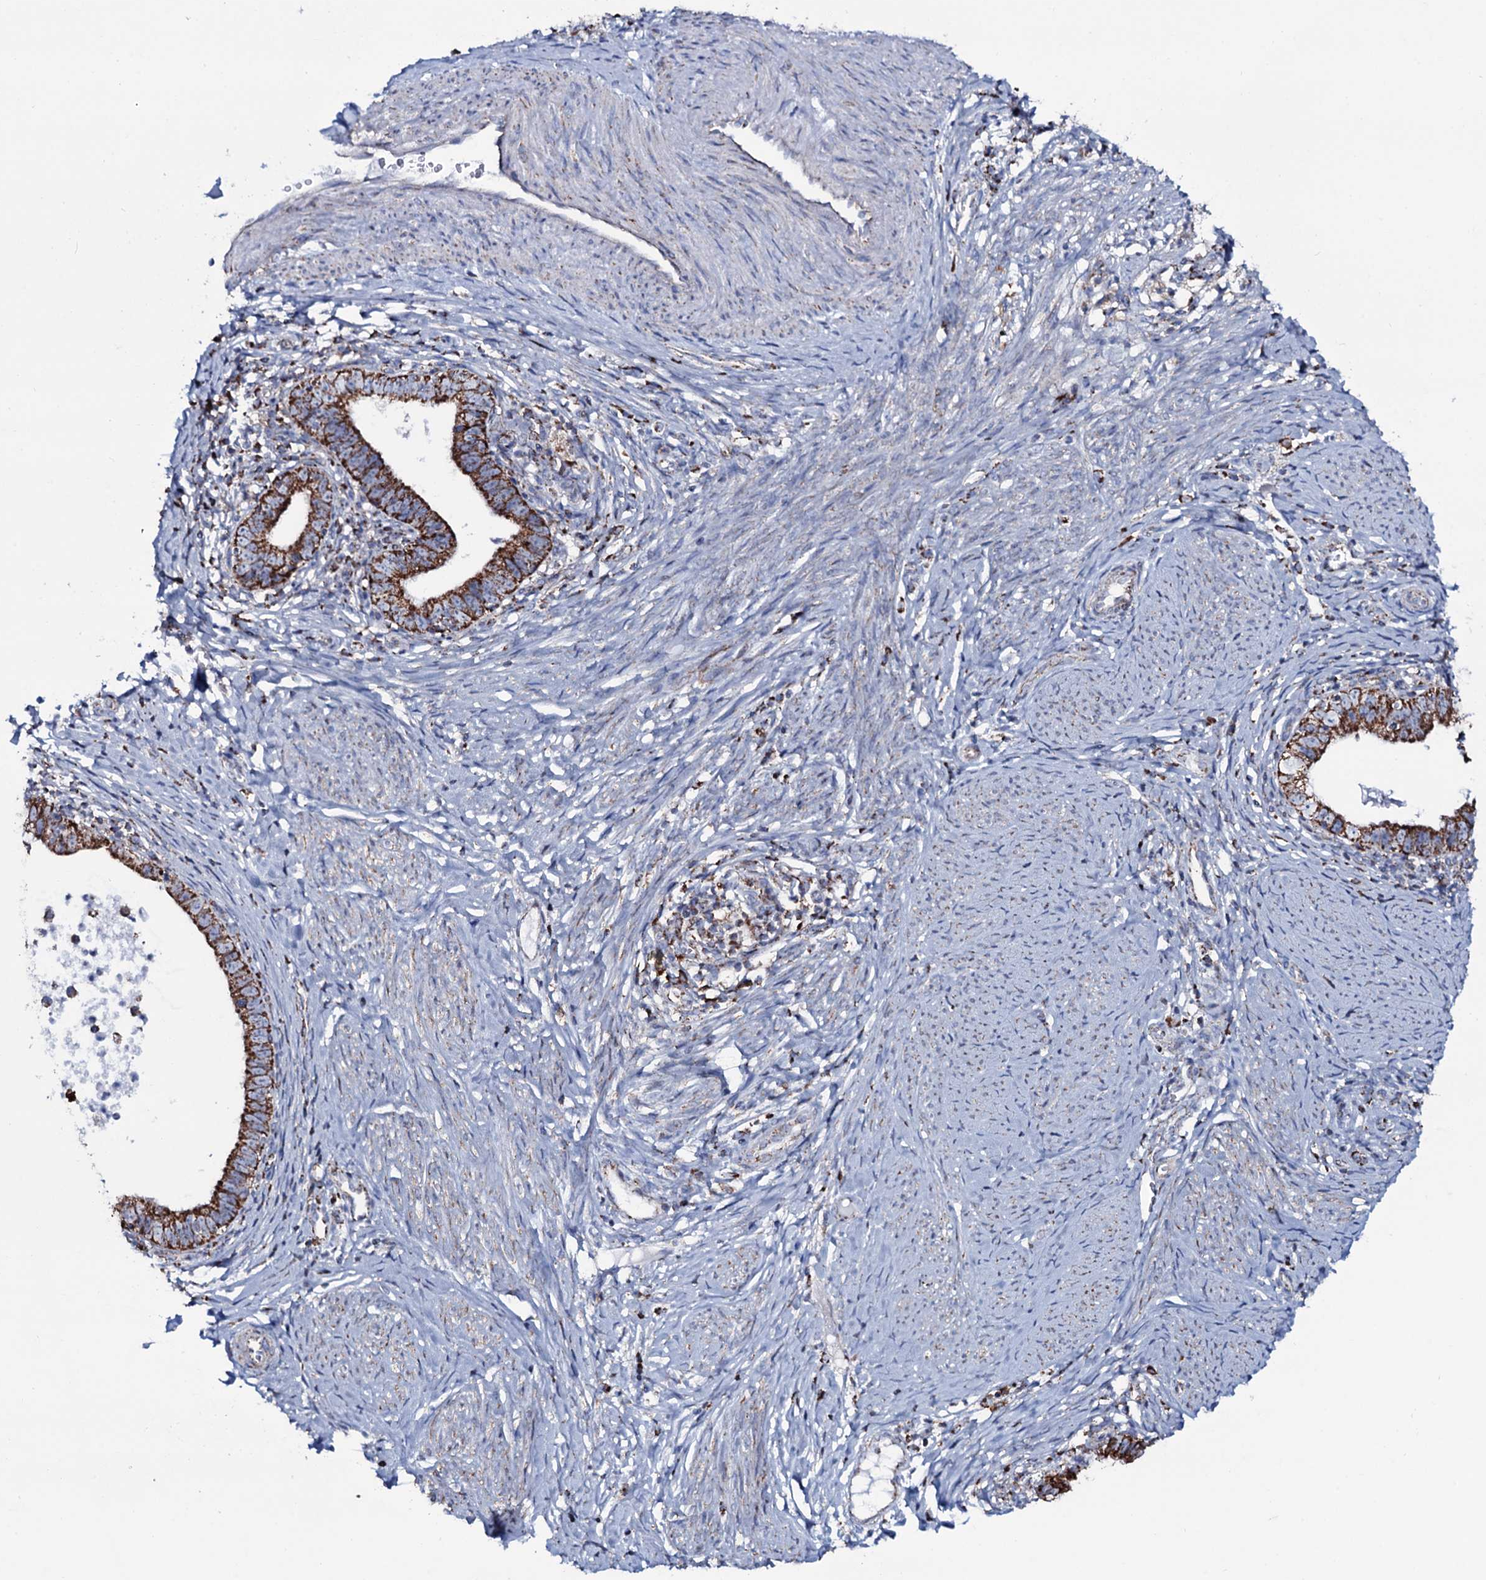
{"staining": {"intensity": "strong", "quantity": ">75%", "location": "cytoplasmic/membranous"}, "tissue": "cervical cancer", "cell_type": "Tumor cells", "image_type": "cancer", "snomed": [{"axis": "morphology", "description": "Adenocarcinoma, NOS"}, {"axis": "topography", "description": "Cervix"}], "caption": "Brown immunohistochemical staining in adenocarcinoma (cervical) reveals strong cytoplasmic/membranous expression in approximately >75% of tumor cells. The staining was performed using DAB, with brown indicating positive protein expression. Nuclei are stained blue with hematoxylin.", "gene": "MRPS35", "patient": {"sex": "female", "age": 36}}